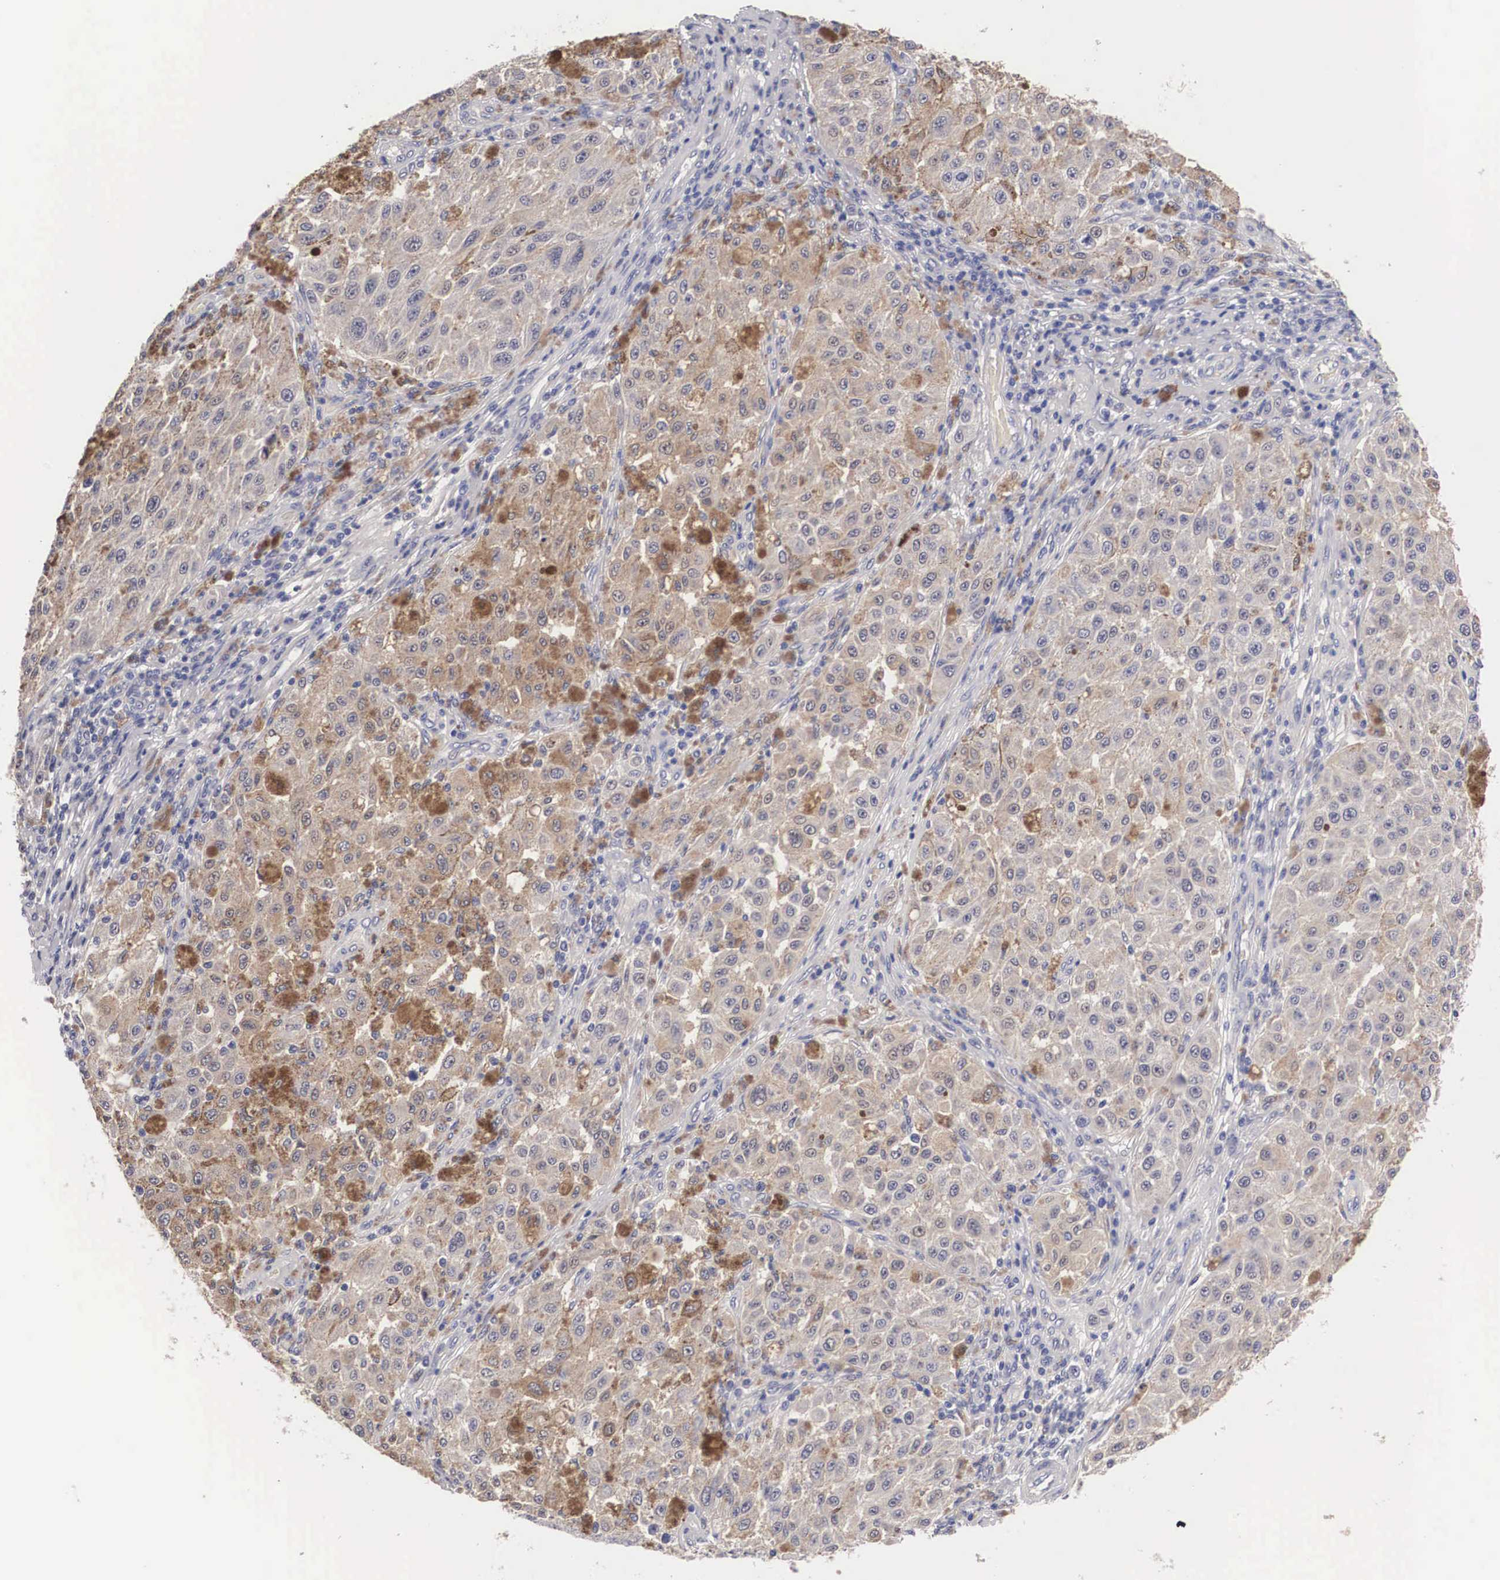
{"staining": {"intensity": "weak", "quantity": ">75%", "location": "cytoplasmic/membranous"}, "tissue": "melanoma", "cell_type": "Tumor cells", "image_type": "cancer", "snomed": [{"axis": "morphology", "description": "Malignant melanoma, NOS"}, {"axis": "topography", "description": "Skin"}], "caption": "Immunohistochemistry histopathology image of neoplastic tissue: melanoma stained using immunohistochemistry (IHC) demonstrates low levels of weak protein expression localized specifically in the cytoplasmic/membranous of tumor cells, appearing as a cytoplasmic/membranous brown color.", "gene": "ABHD4", "patient": {"sex": "female", "age": 64}}